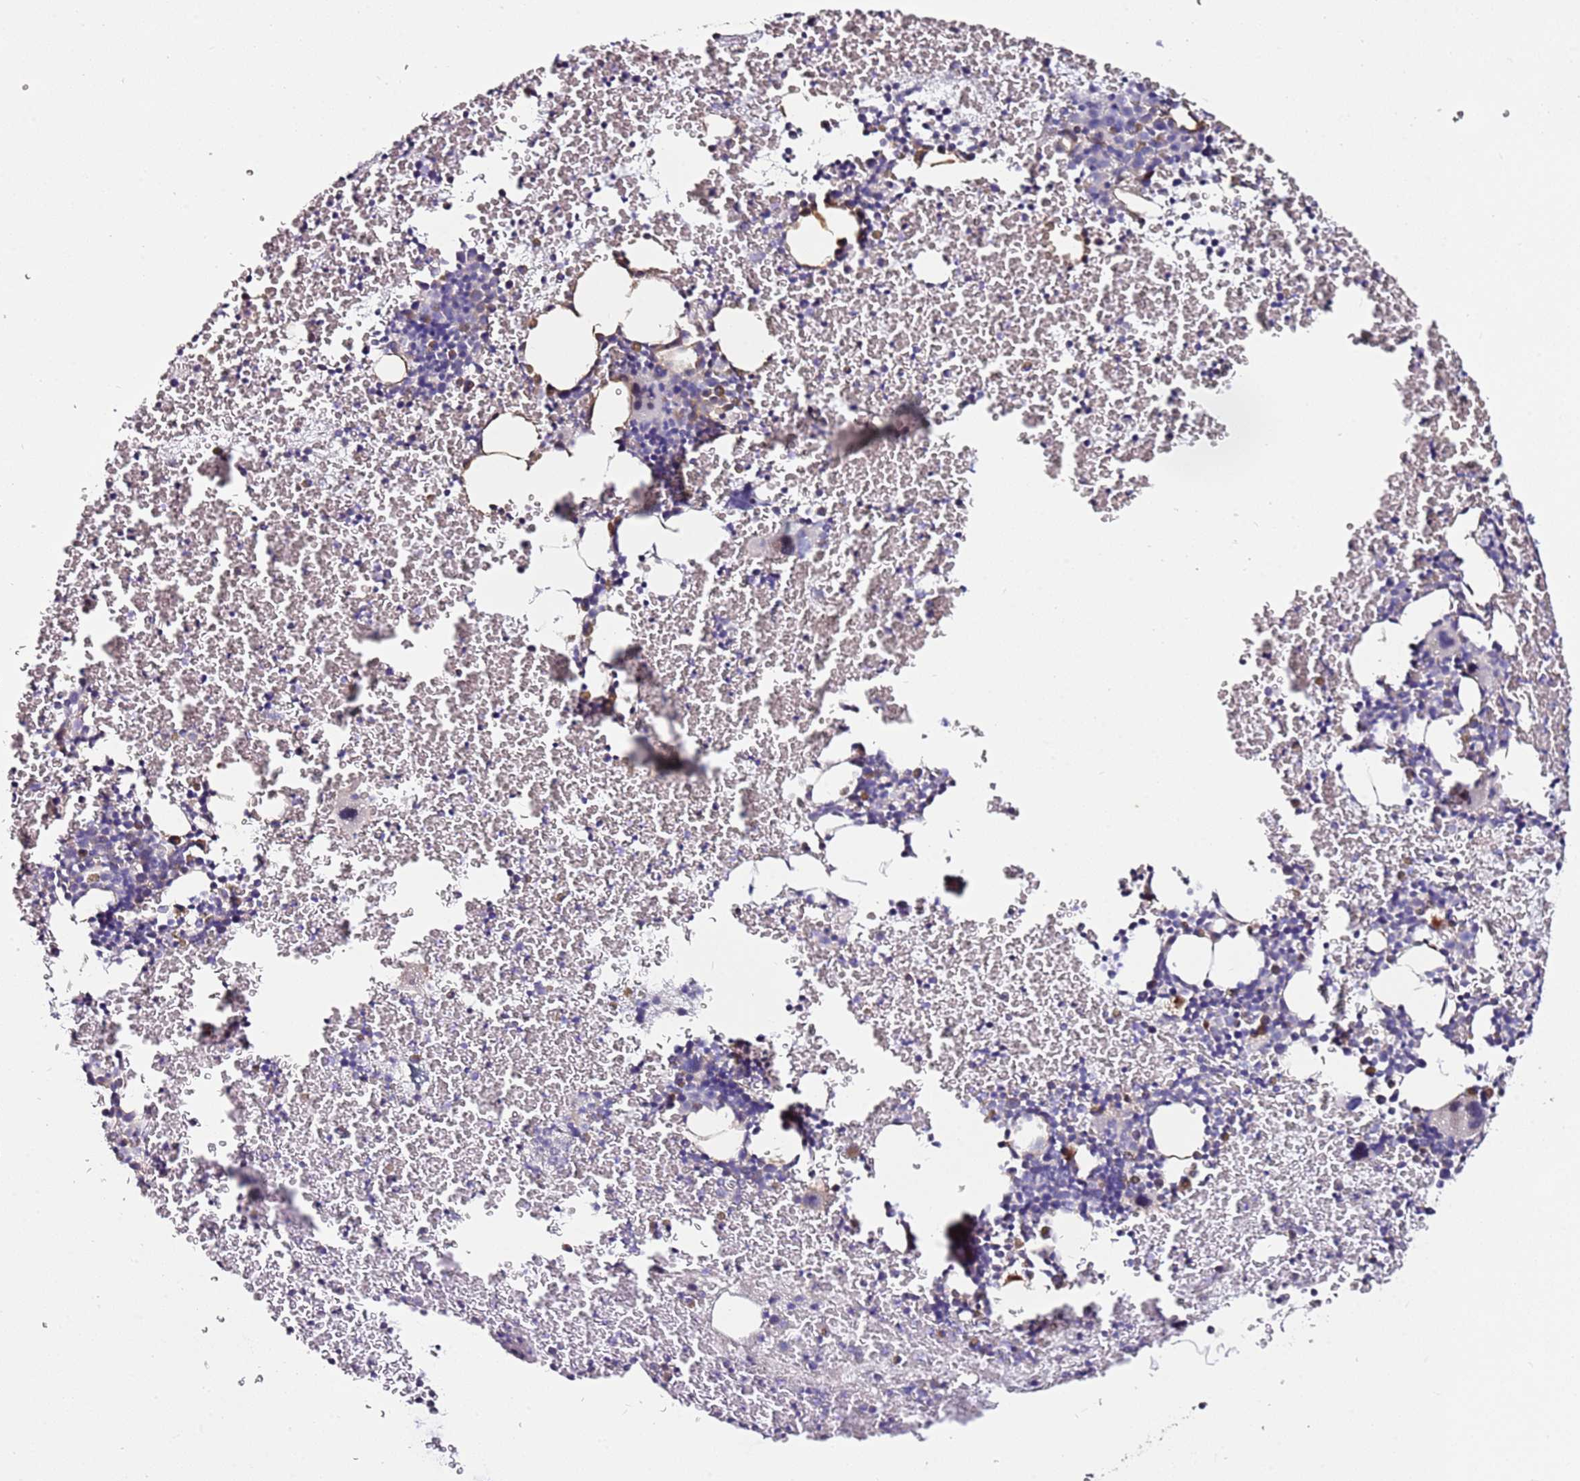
{"staining": {"intensity": "negative", "quantity": "none", "location": "none"}, "tissue": "bone marrow", "cell_type": "Hematopoietic cells", "image_type": "normal", "snomed": [{"axis": "morphology", "description": "Normal tissue, NOS"}, {"axis": "topography", "description": "Bone marrow"}], "caption": "IHC micrograph of unremarkable bone marrow: human bone marrow stained with DAB (3,3'-diaminobenzidine) shows no significant protein staining in hematopoietic cells.", "gene": "SRRM5", "patient": {"sex": "male", "age": 11}}